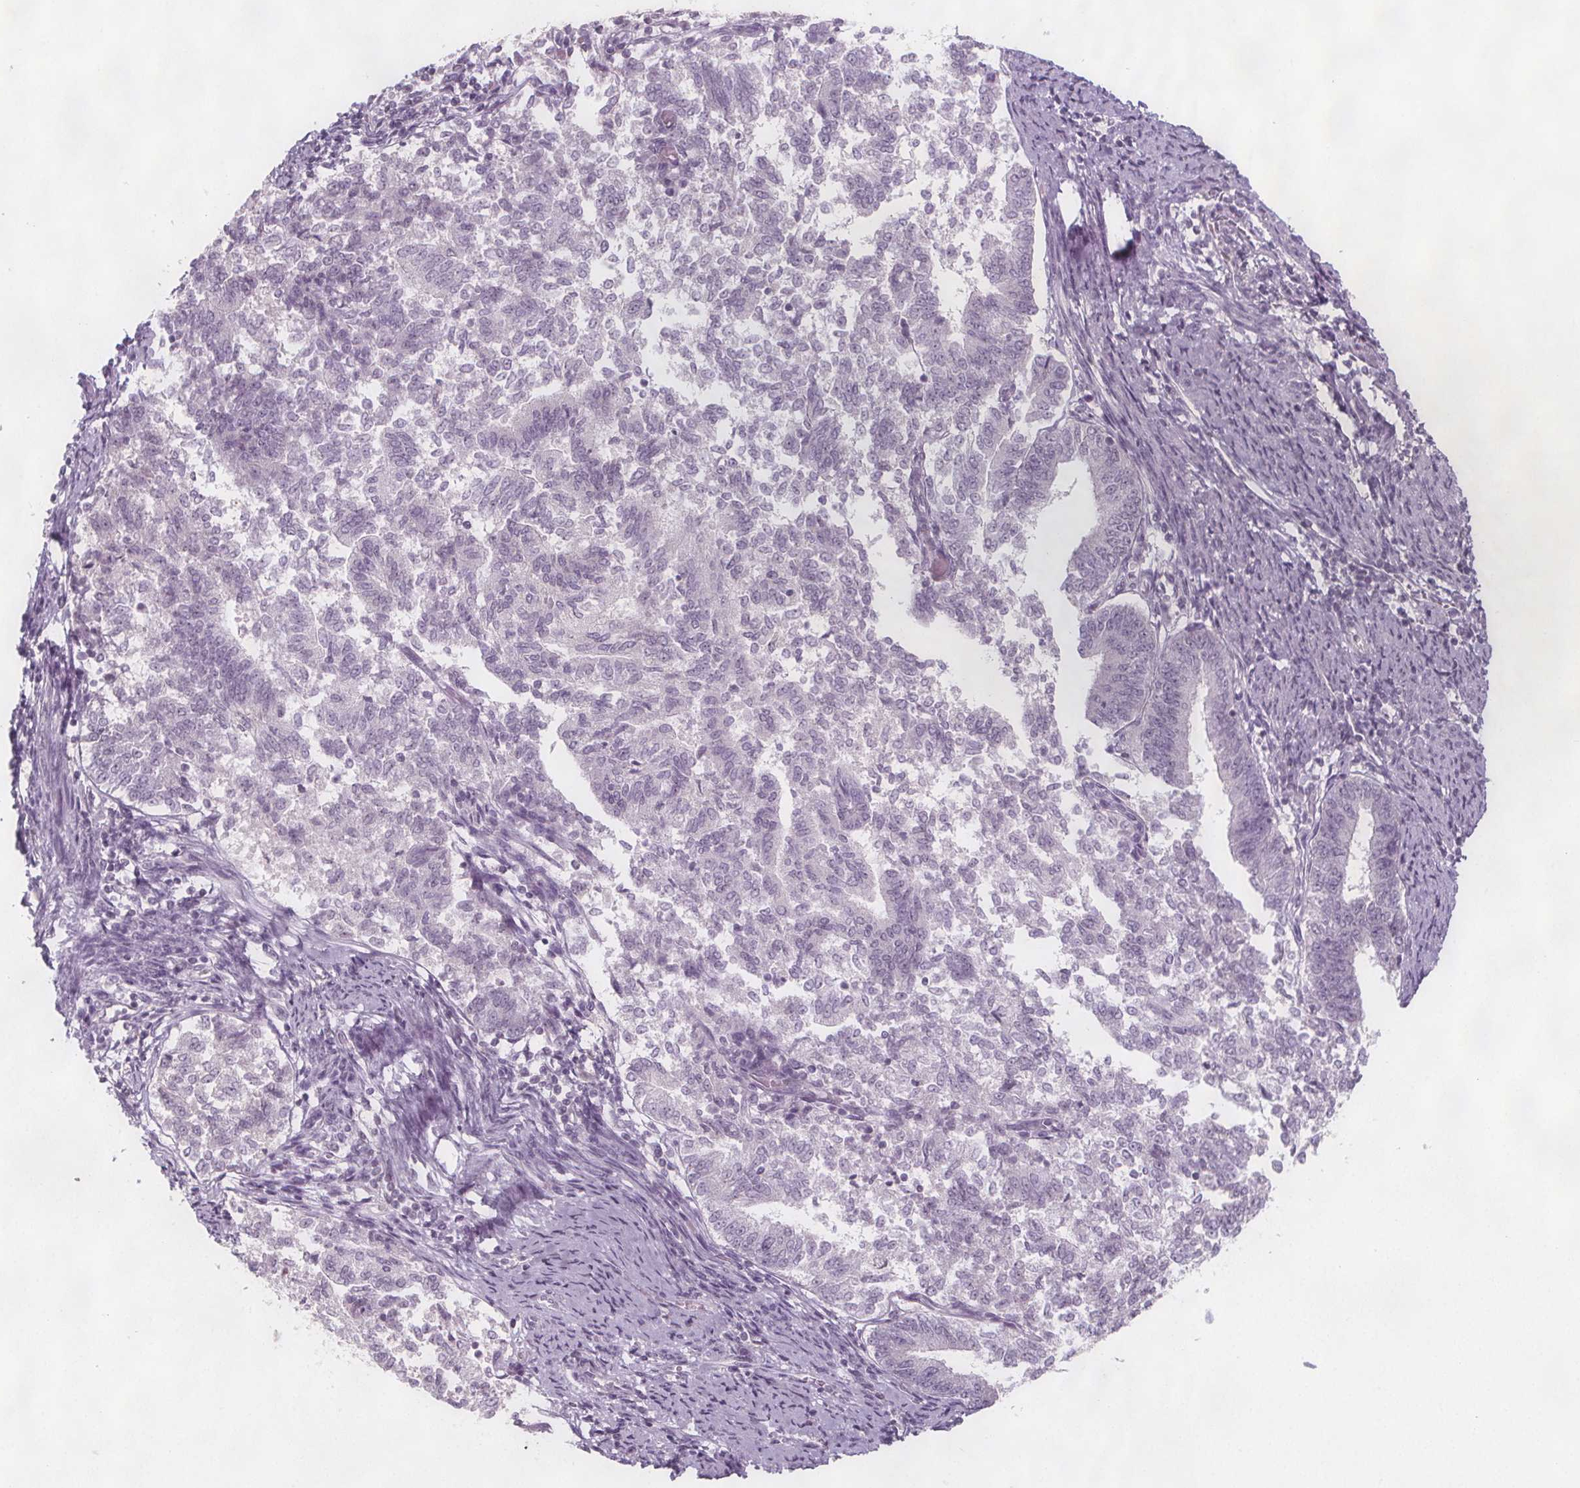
{"staining": {"intensity": "negative", "quantity": "none", "location": "none"}, "tissue": "endometrial cancer", "cell_type": "Tumor cells", "image_type": "cancer", "snomed": [{"axis": "morphology", "description": "Adenocarcinoma, NOS"}, {"axis": "topography", "description": "Endometrium"}], "caption": "This is an immunohistochemistry (IHC) photomicrograph of human endometrial cancer (adenocarcinoma). There is no staining in tumor cells.", "gene": "C1orf167", "patient": {"sex": "female", "age": 65}}